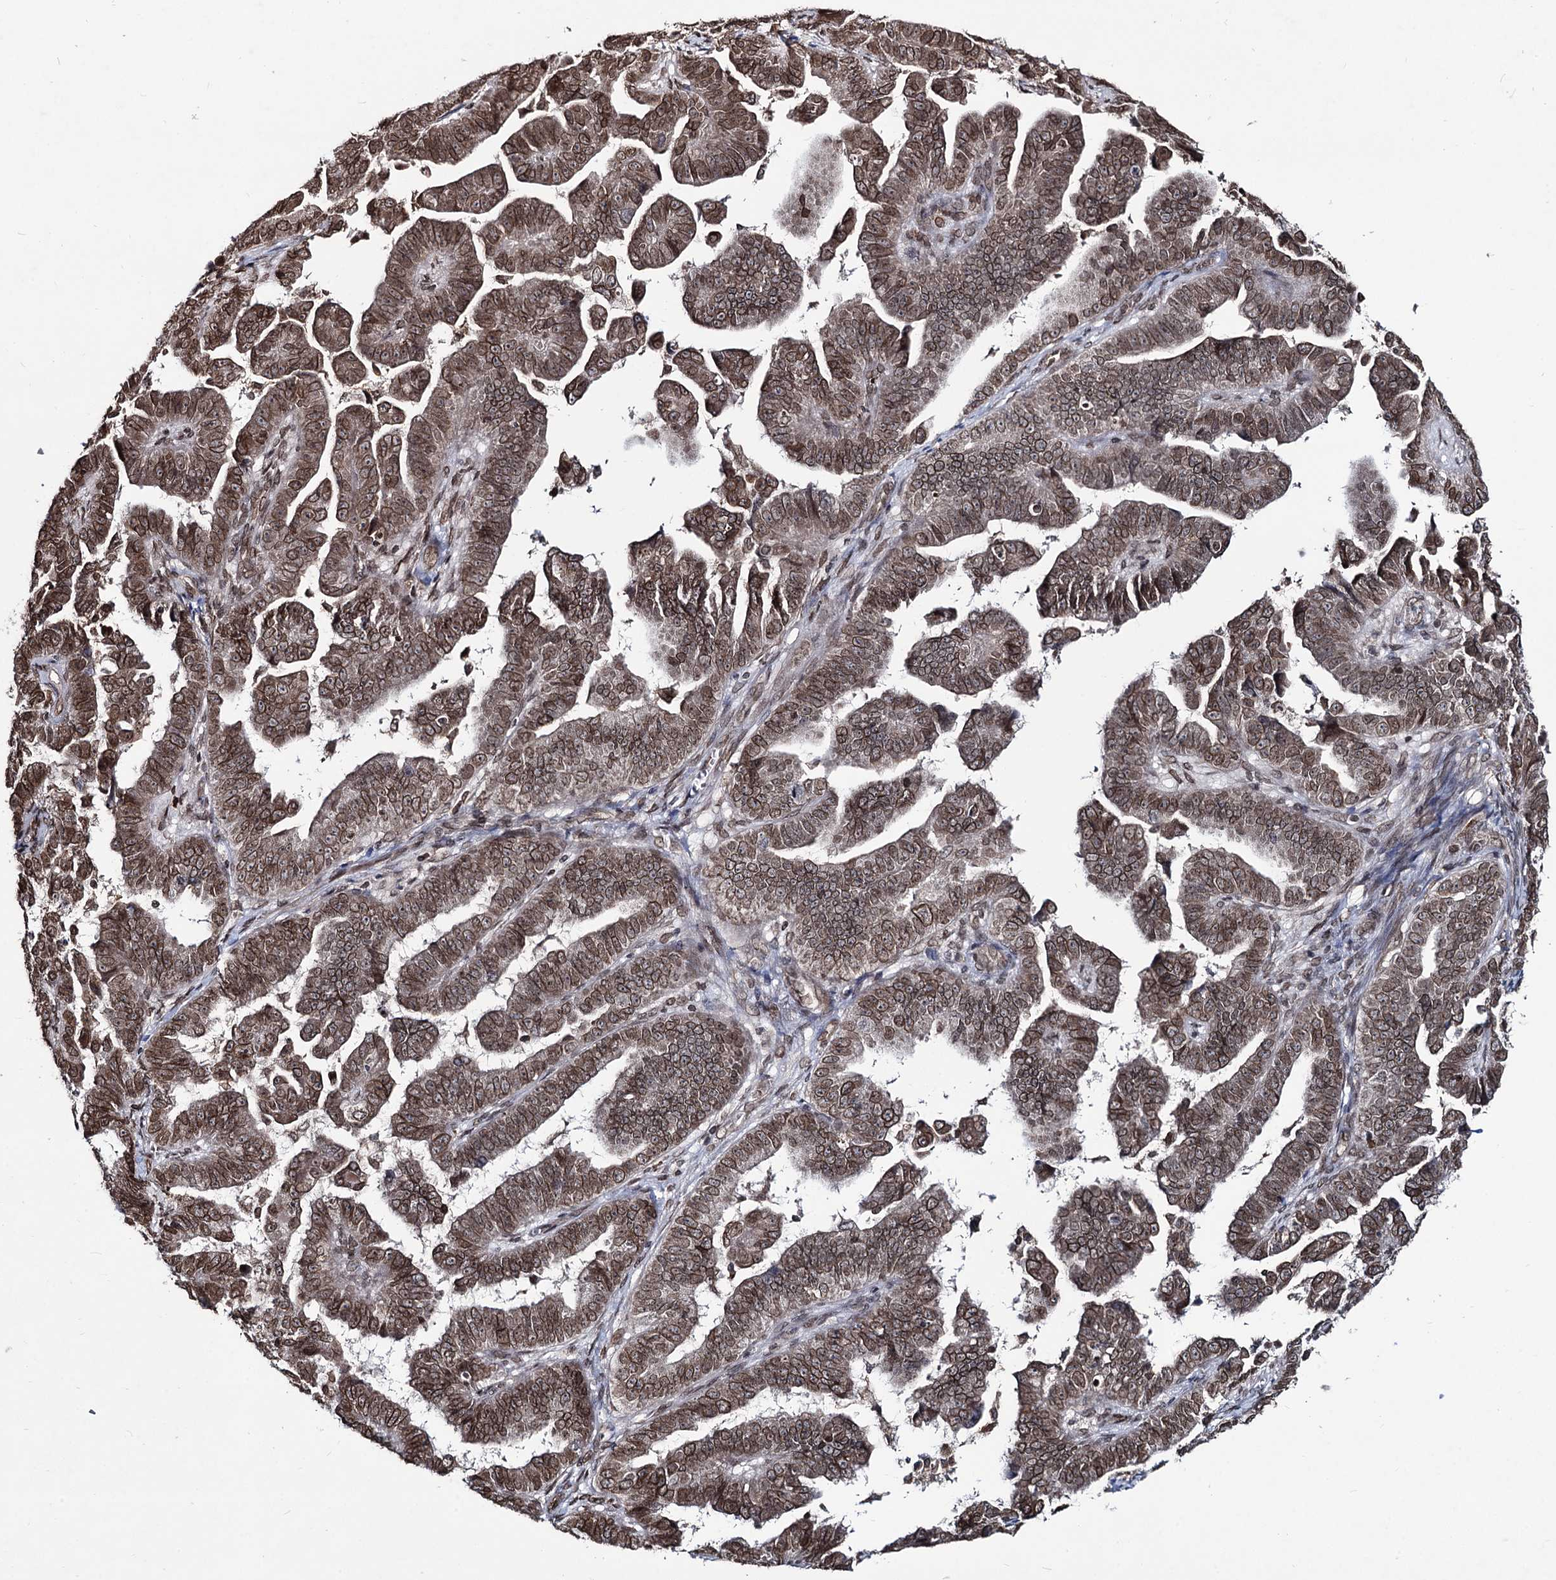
{"staining": {"intensity": "moderate", "quantity": ">75%", "location": "cytoplasmic/membranous,nuclear"}, "tissue": "endometrial cancer", "cell_type": "Tumor cells", "image_type": "cancer", "snomed": [{"axis": "morphology", "description": "Adenocarcinoma, NOS"}, {"axis": "topography", "description": "Endometrium"}], "caption": "Immunohistochemical staining of endometrial adenocarcinoma displays medium levels of moderate cytoplasmic/membranous and nuclear protein positivity in about >75% of tumor cells. The protein of interest is shown in brown color, while the nuclei are stained blue.", "gene": "RNF6", "patient": {"sex": "female", "age": 75}}